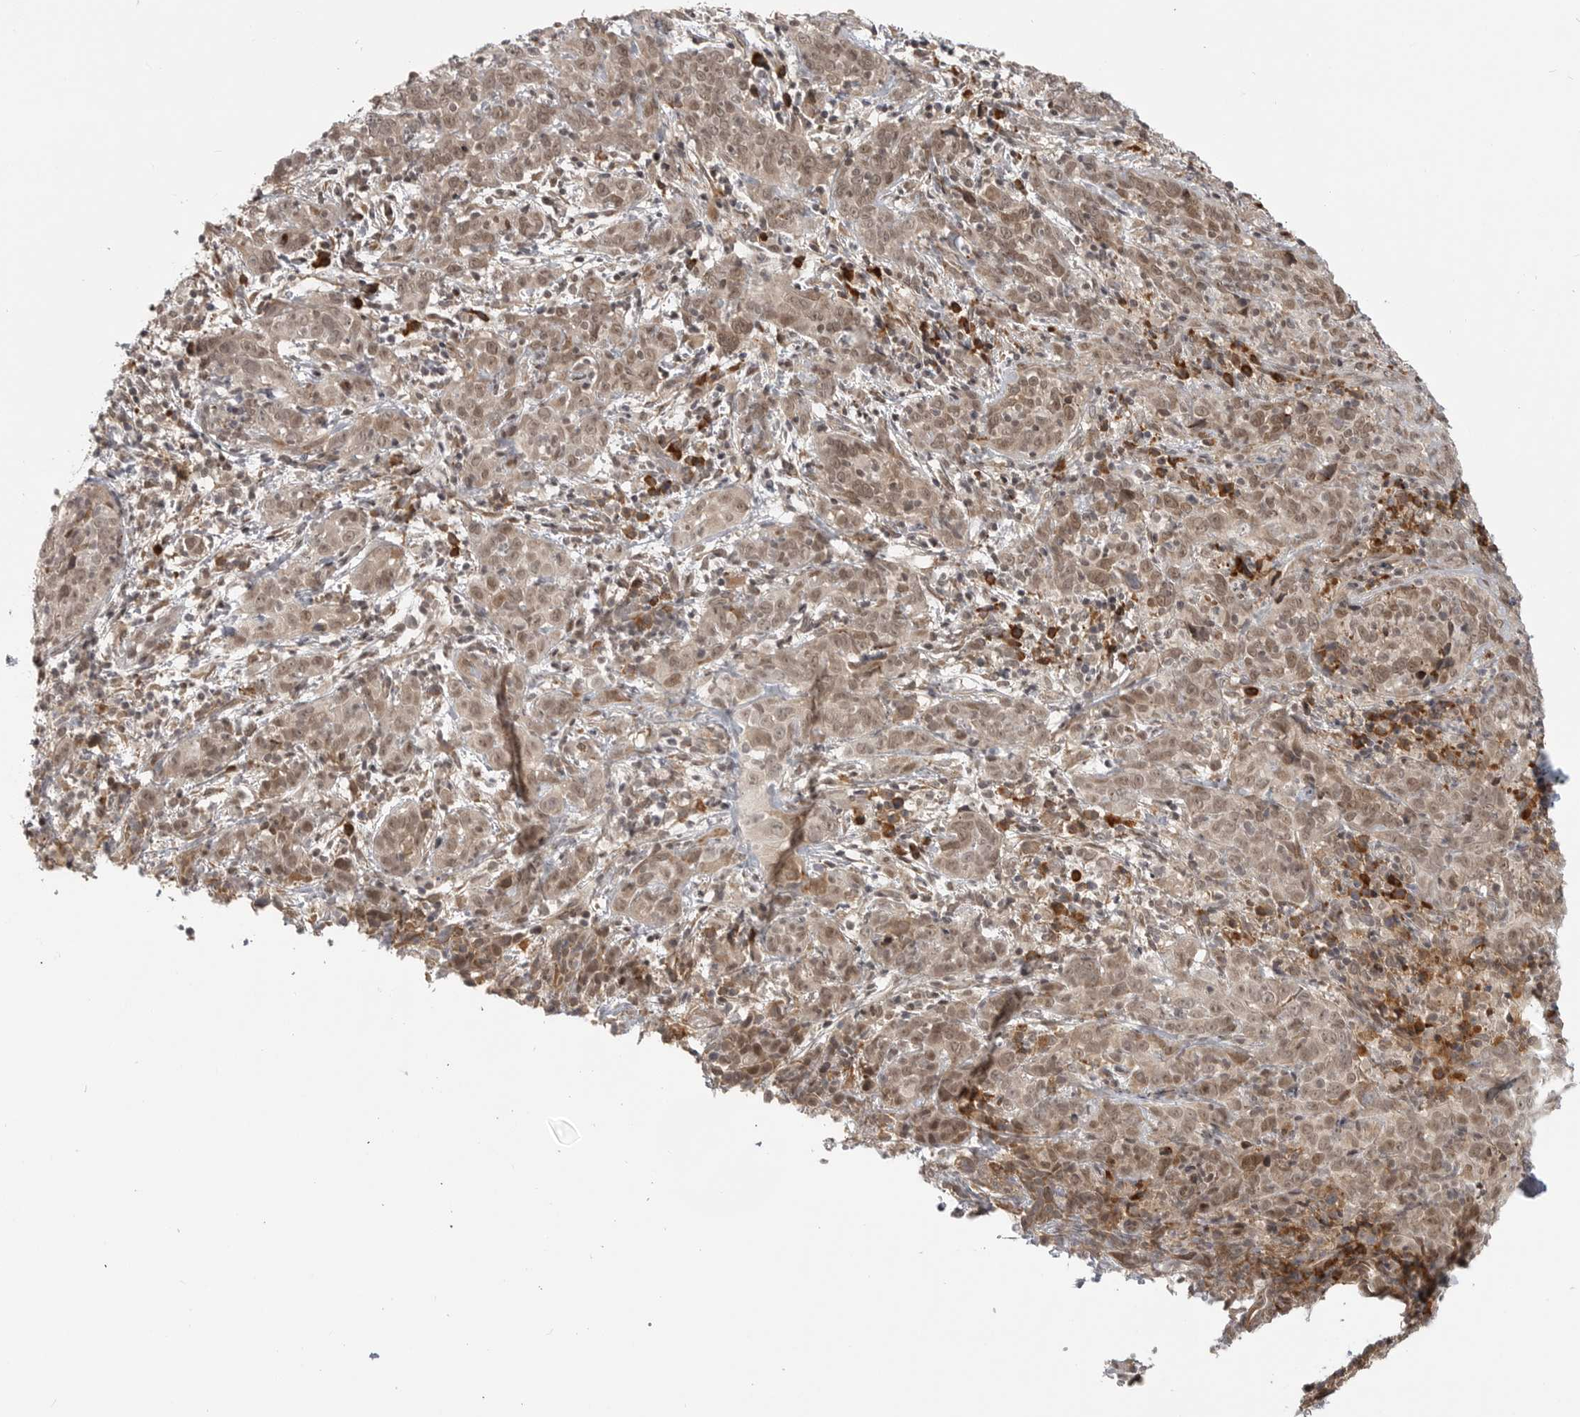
{"staining": {"intensity": "weak", "quantity": ">75%", "location": "cytoplasmic/membranous,nuclear"}, "tissue": "cervical cancer", "cell_type": "Tumor cells", "image_type": "cancer", "snomed": [{"axis": "morphology", "description": "Squamous cell carcinoma, NOS"}, {"axis": "topography", "description": "Cervix"}], "caption": "Tumor cells display weak cytoplasmic/membranous and nuclear staining in about >75% of cells in cervical cancer.", "gene": "CEP295NL", "patient": {"sex": "female", "age": 46}}